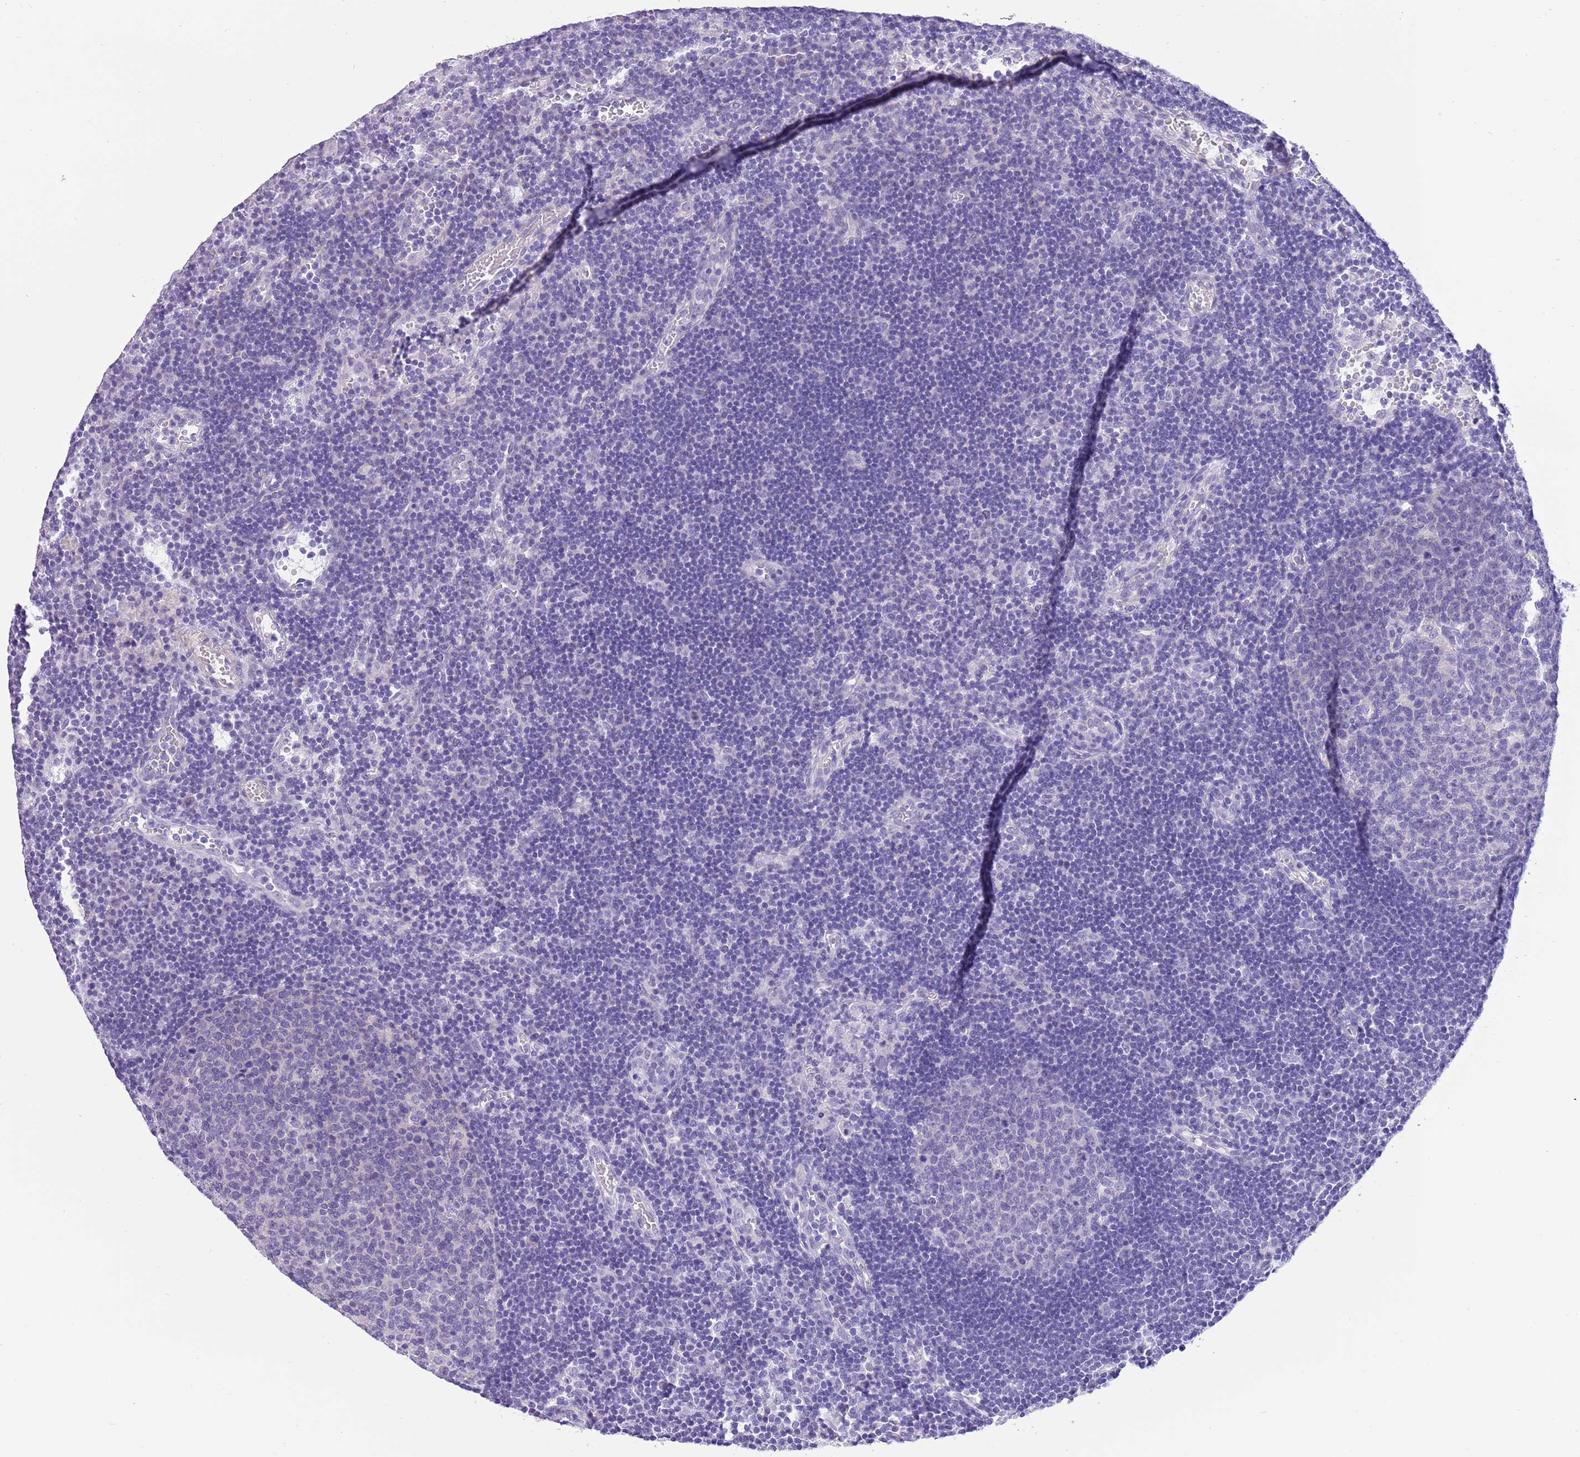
{"staining": {"intensity": "negative", "quantity": "none", "location": "none"}, "tissue": "lymph node", "cell_type": "Germinal center cells", "image_type": "normal", "snomed": [{"axis": "morphology", "description": "Normal tissue, NOS"}, {"axis": "topography", "description": "Lymph node"}], "caption": "DAB immunohistochemical staining of normal human lymph node reveals no significant staining in germinal center cells.", "gene": "ZC4H2", "patient": {"sex": "male", "age": 62}}